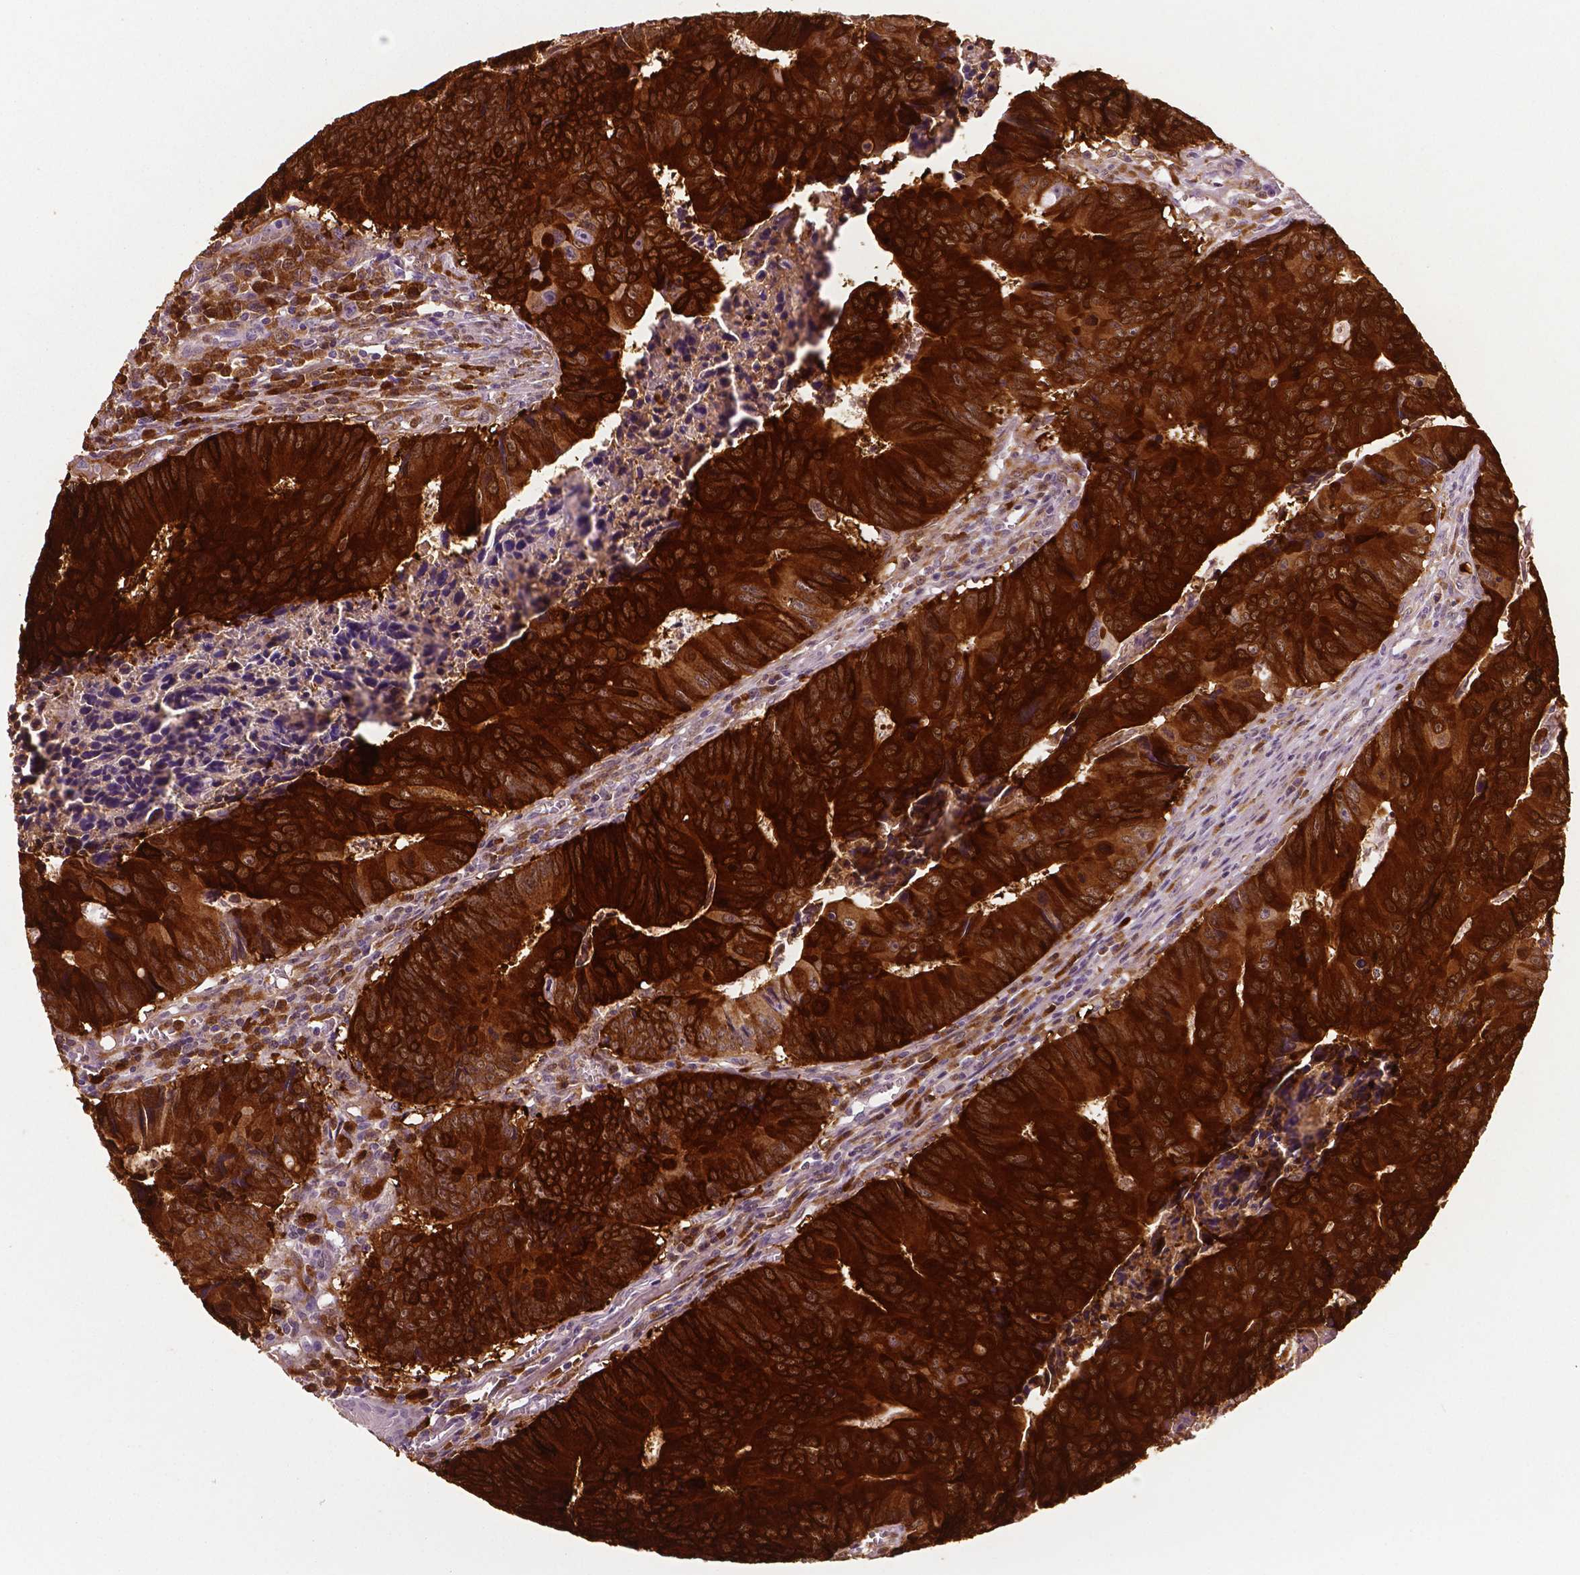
{"staining": {"intensity": "strong", "quantity": ">75%", "location": "cytoplasmic/membranous"}, "tissue": "colorectal cancer", "cell_type": "Tumor cells", "image_type": "cancer", "snomed": [{"axis": "morphology", "description": "Adenocarcinoma, NOS"}, {"axis": "topography", "description": "Colon"}], "caption": "Tumor cells show high levels of strong cytoplasmic/membranous positivity in about >75% of cells in adenocarcinoma (colorectal). (brown staining indicates protein expression, while blue staining denotes nuclei).", "gene": "PHGDH", "patient": {"sex": "female", "age": 87}}